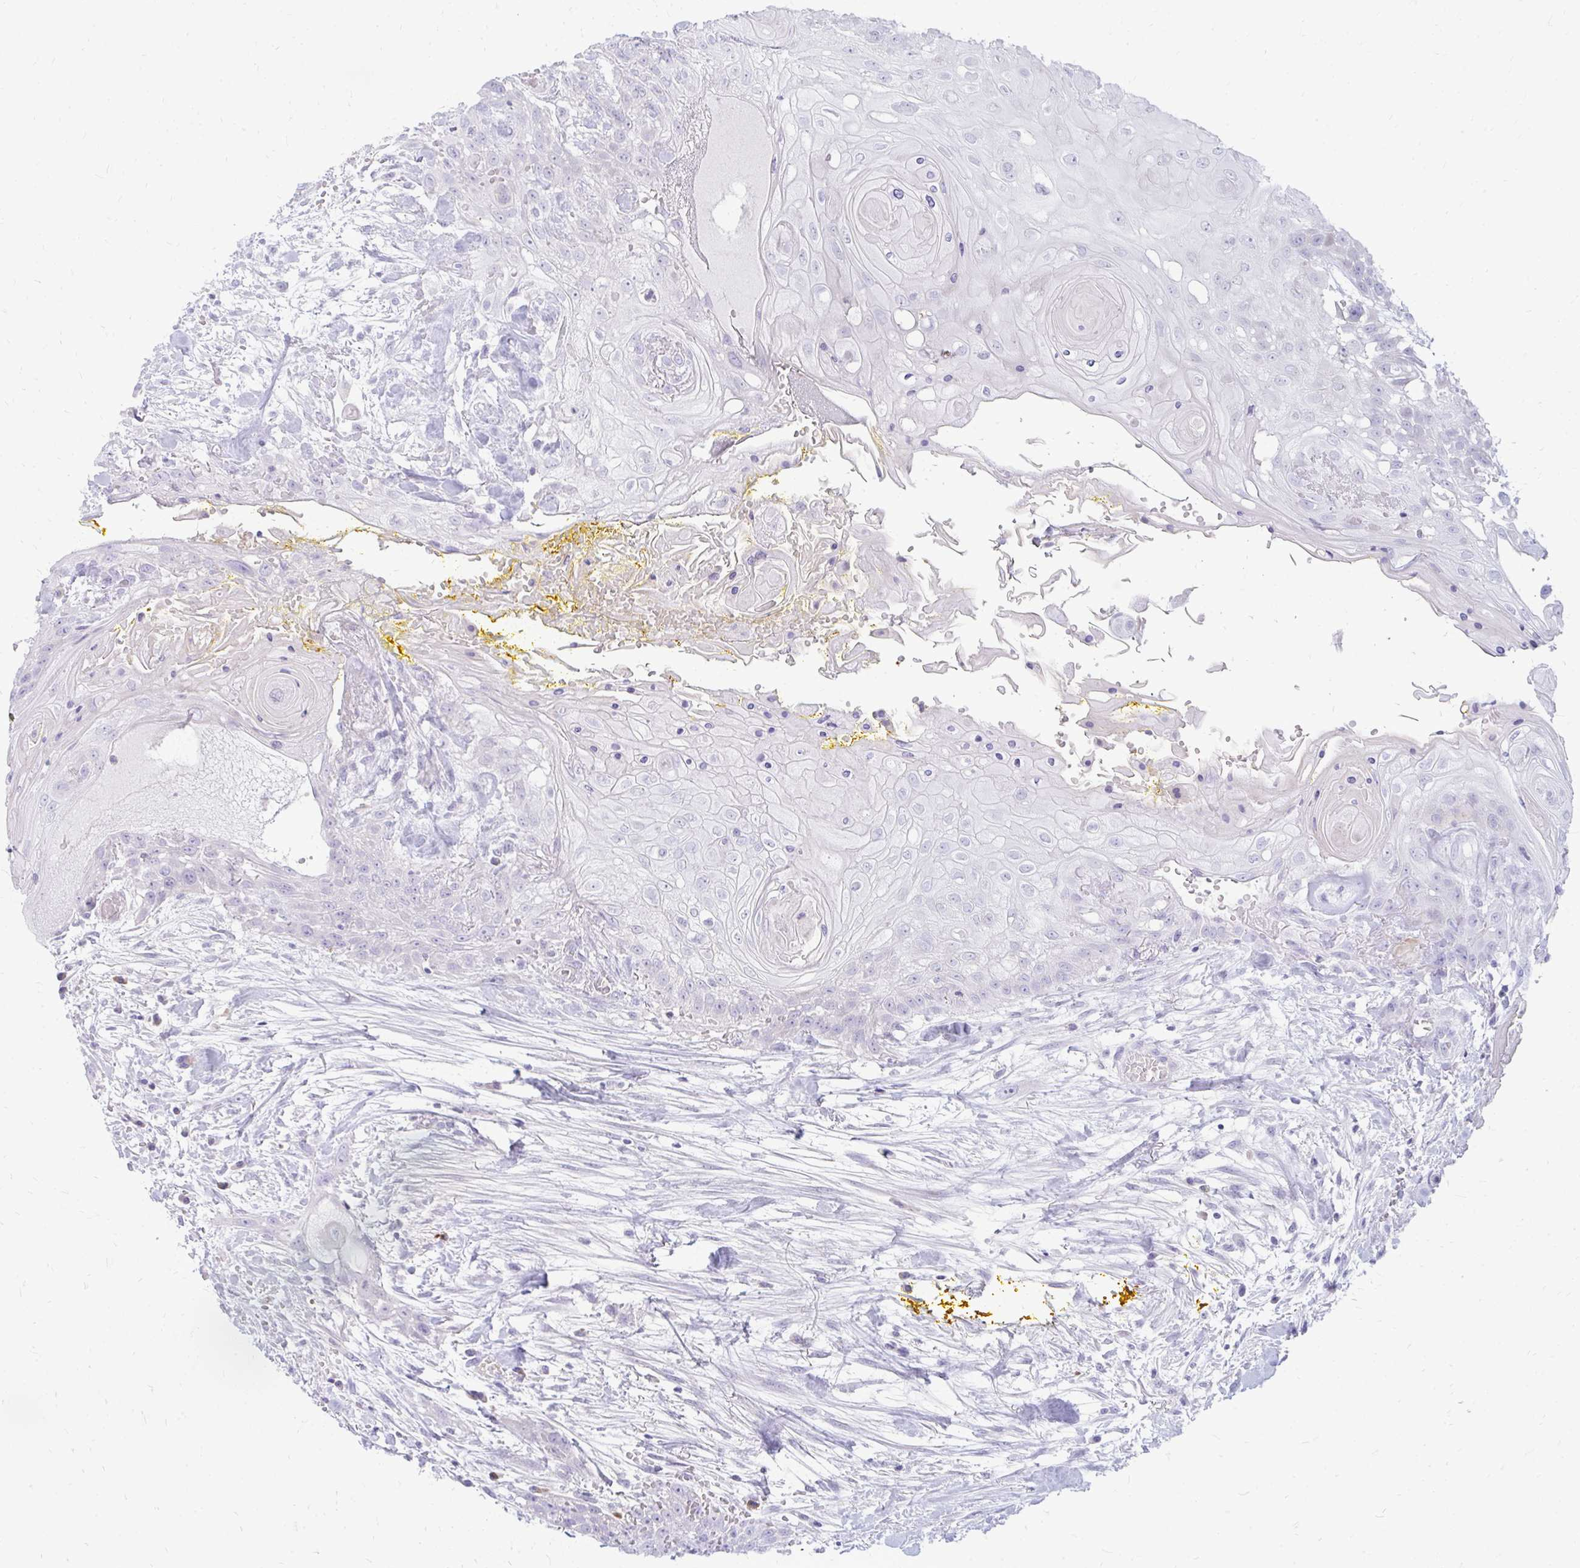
{"staining": {"intensity": "negative", "quantity": "none", "location": "none"}, "tissue": "head and neck cancer", "cell_type": "Tumor cells", "image_type": "cancer", "snomed": [{"axis": "morphology", "description": "Squamous cell carcinoma, NOS"}, {"axis": "topography", "description": "Head-Neck"}], "caption": "High magnification brightfield microscopy of squamous cell carcinoma (head and neck) stained with DAB (brown) and counterstained with hematoxylin (blue): tumor cells show no significant expression.", "gene": "TSPEAR", "patient": {"sex": "female", "age": 43}}